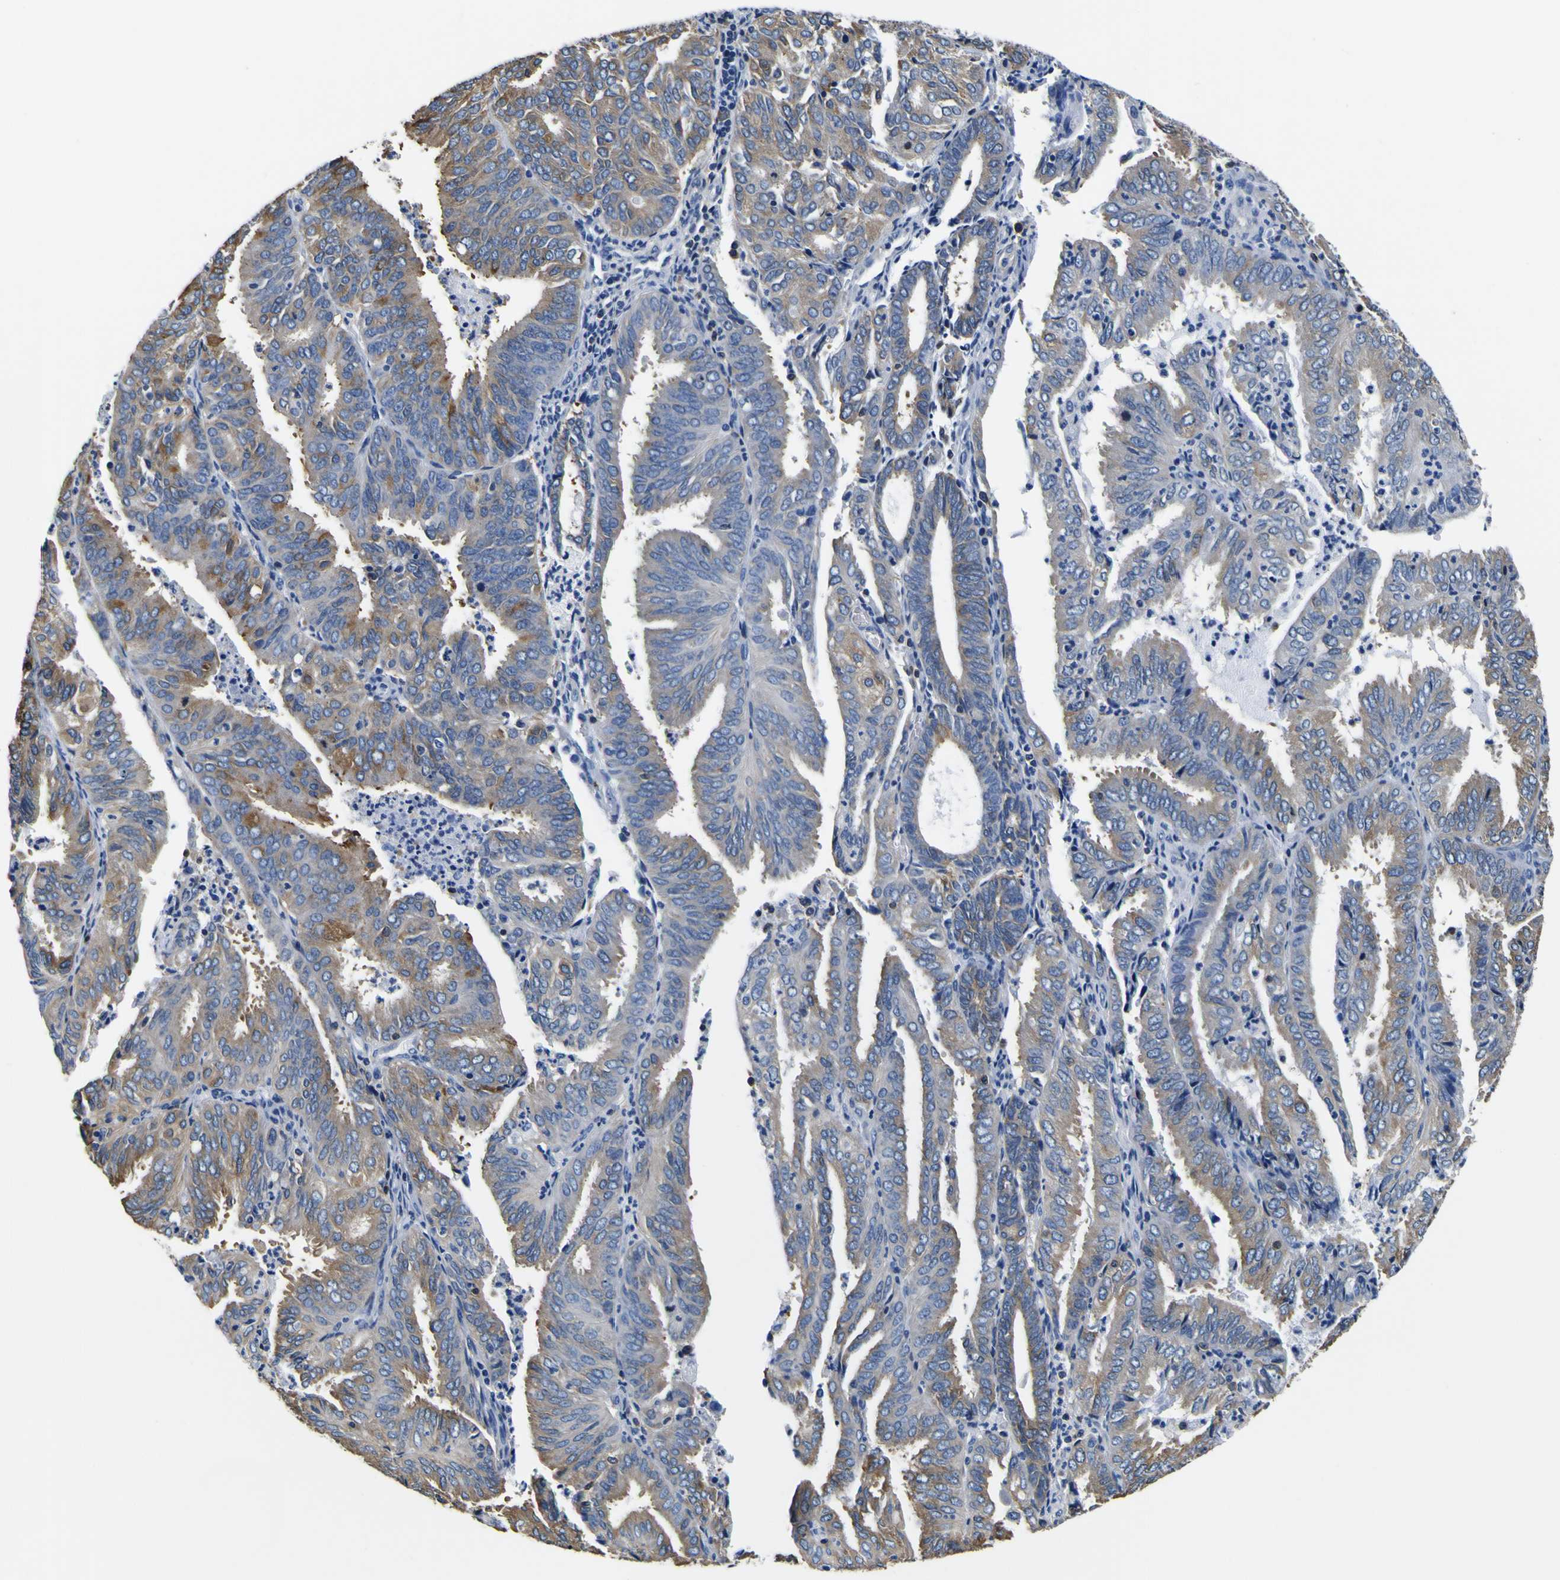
{"staining": {"intensity": "weak", "quantity": ">75%", "location": "cytoplasmic/membranous"}, "tissue": "endometrial cancer", "cell_type": "Tumor cells", "image_type": "cancer", "snomed": [{"axis": "morphology", "description": "Adenocarcinoma, NOS"}, {"axis": "topography", "description": "Uterus"}], "caption": "A brown stain shows weak cytoplasmic/membranous staining of a protein in adenocarcinoma (endometrial) tumor cells.", "gene": "TUBA1B", "patient": {"sex": "female", "age": 60}}